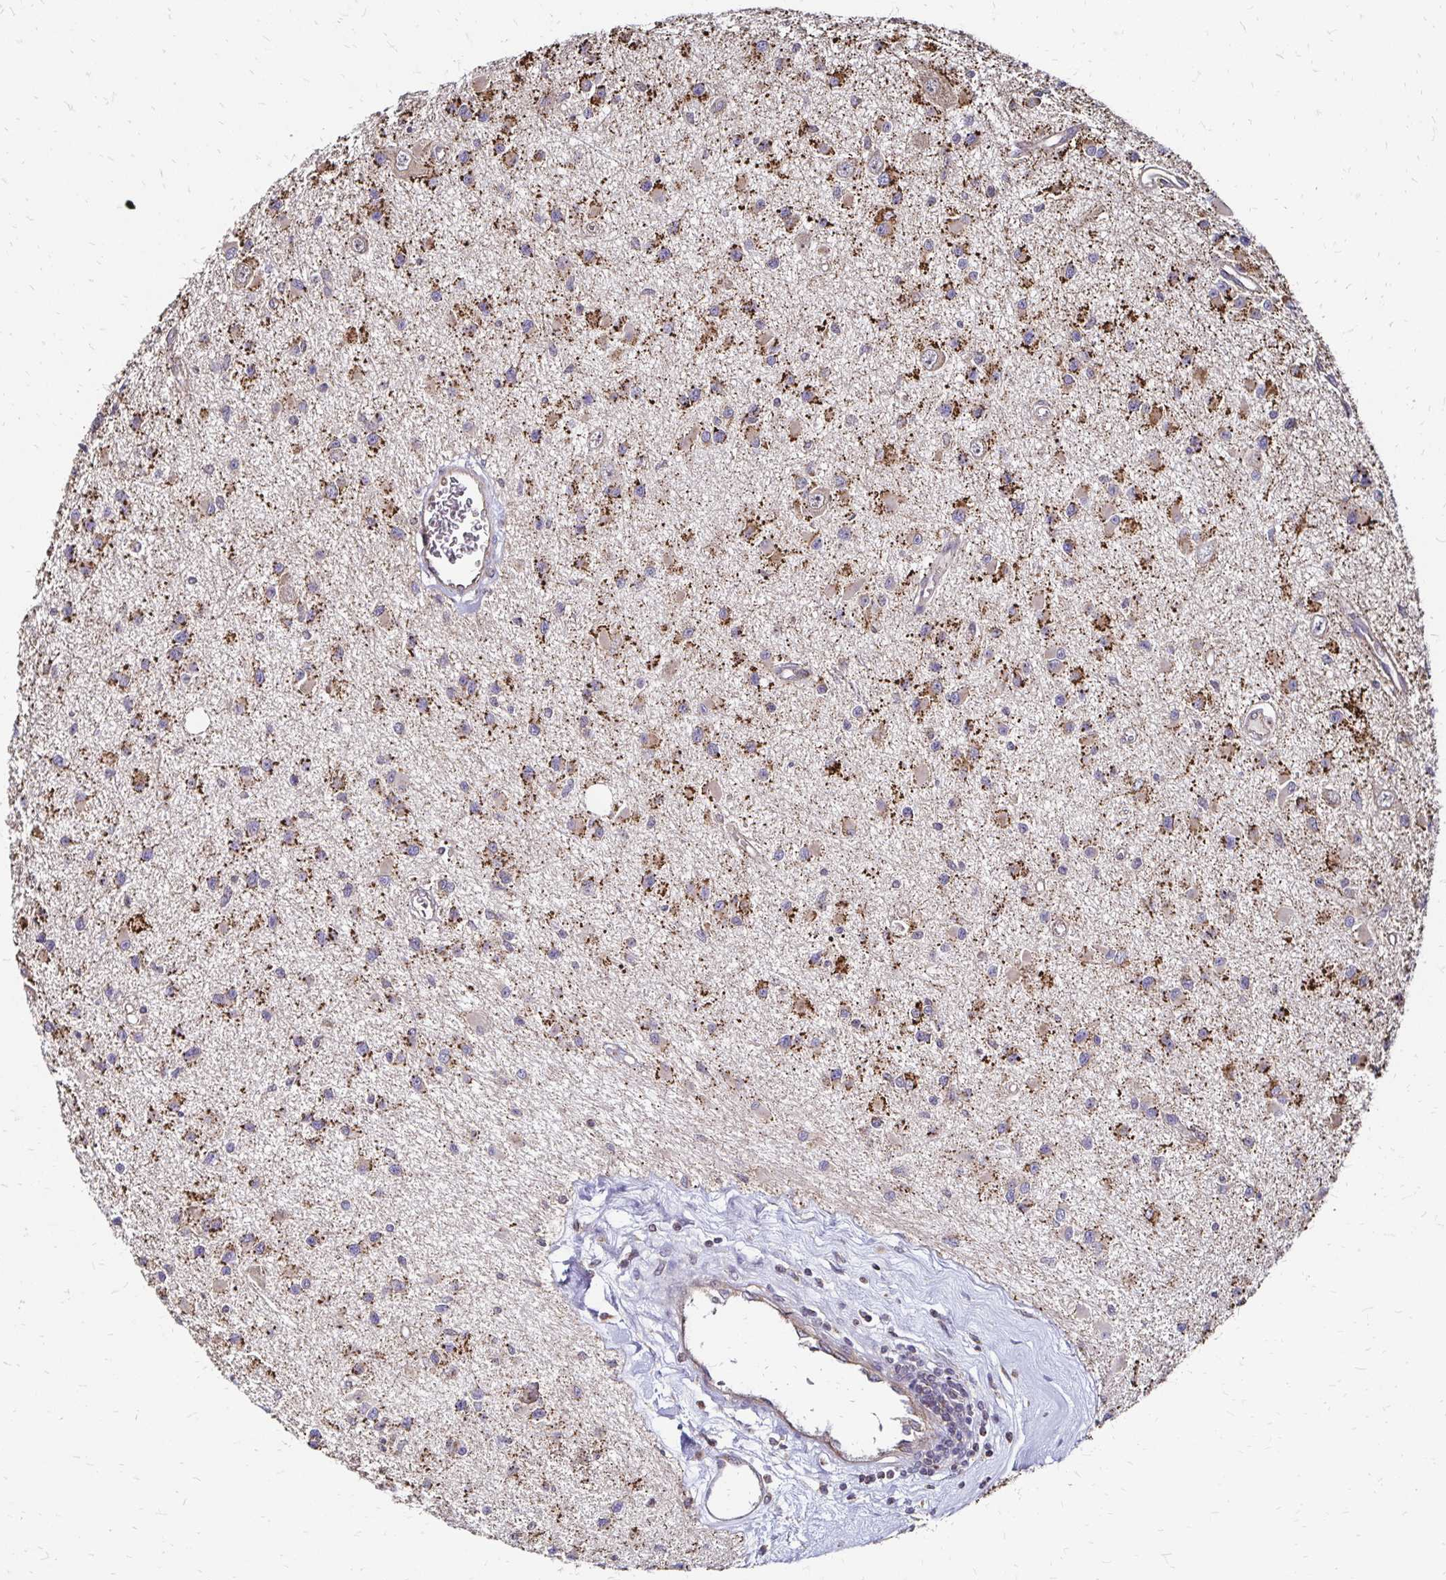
{"staining": {"intensity": "strong", "quantity": "25%-75%", "location": "cytoplasmic/membranous"}, "tissue": "glioma", "cell_type": "Tumor cells", "image_type": "cancer", "snomed": [{"axis": "morphology", "description": "Glioma, malignant, High grade"}, {"axis": "topography", "description": "Brain"}], "caption": "A brown stain highlights strong cytoplasmic/membranous positivity of a protein in malignant high-grade glioma tumor cells.", "gene": "ZW10", "patient": {"sex": "male", "age": 54}}